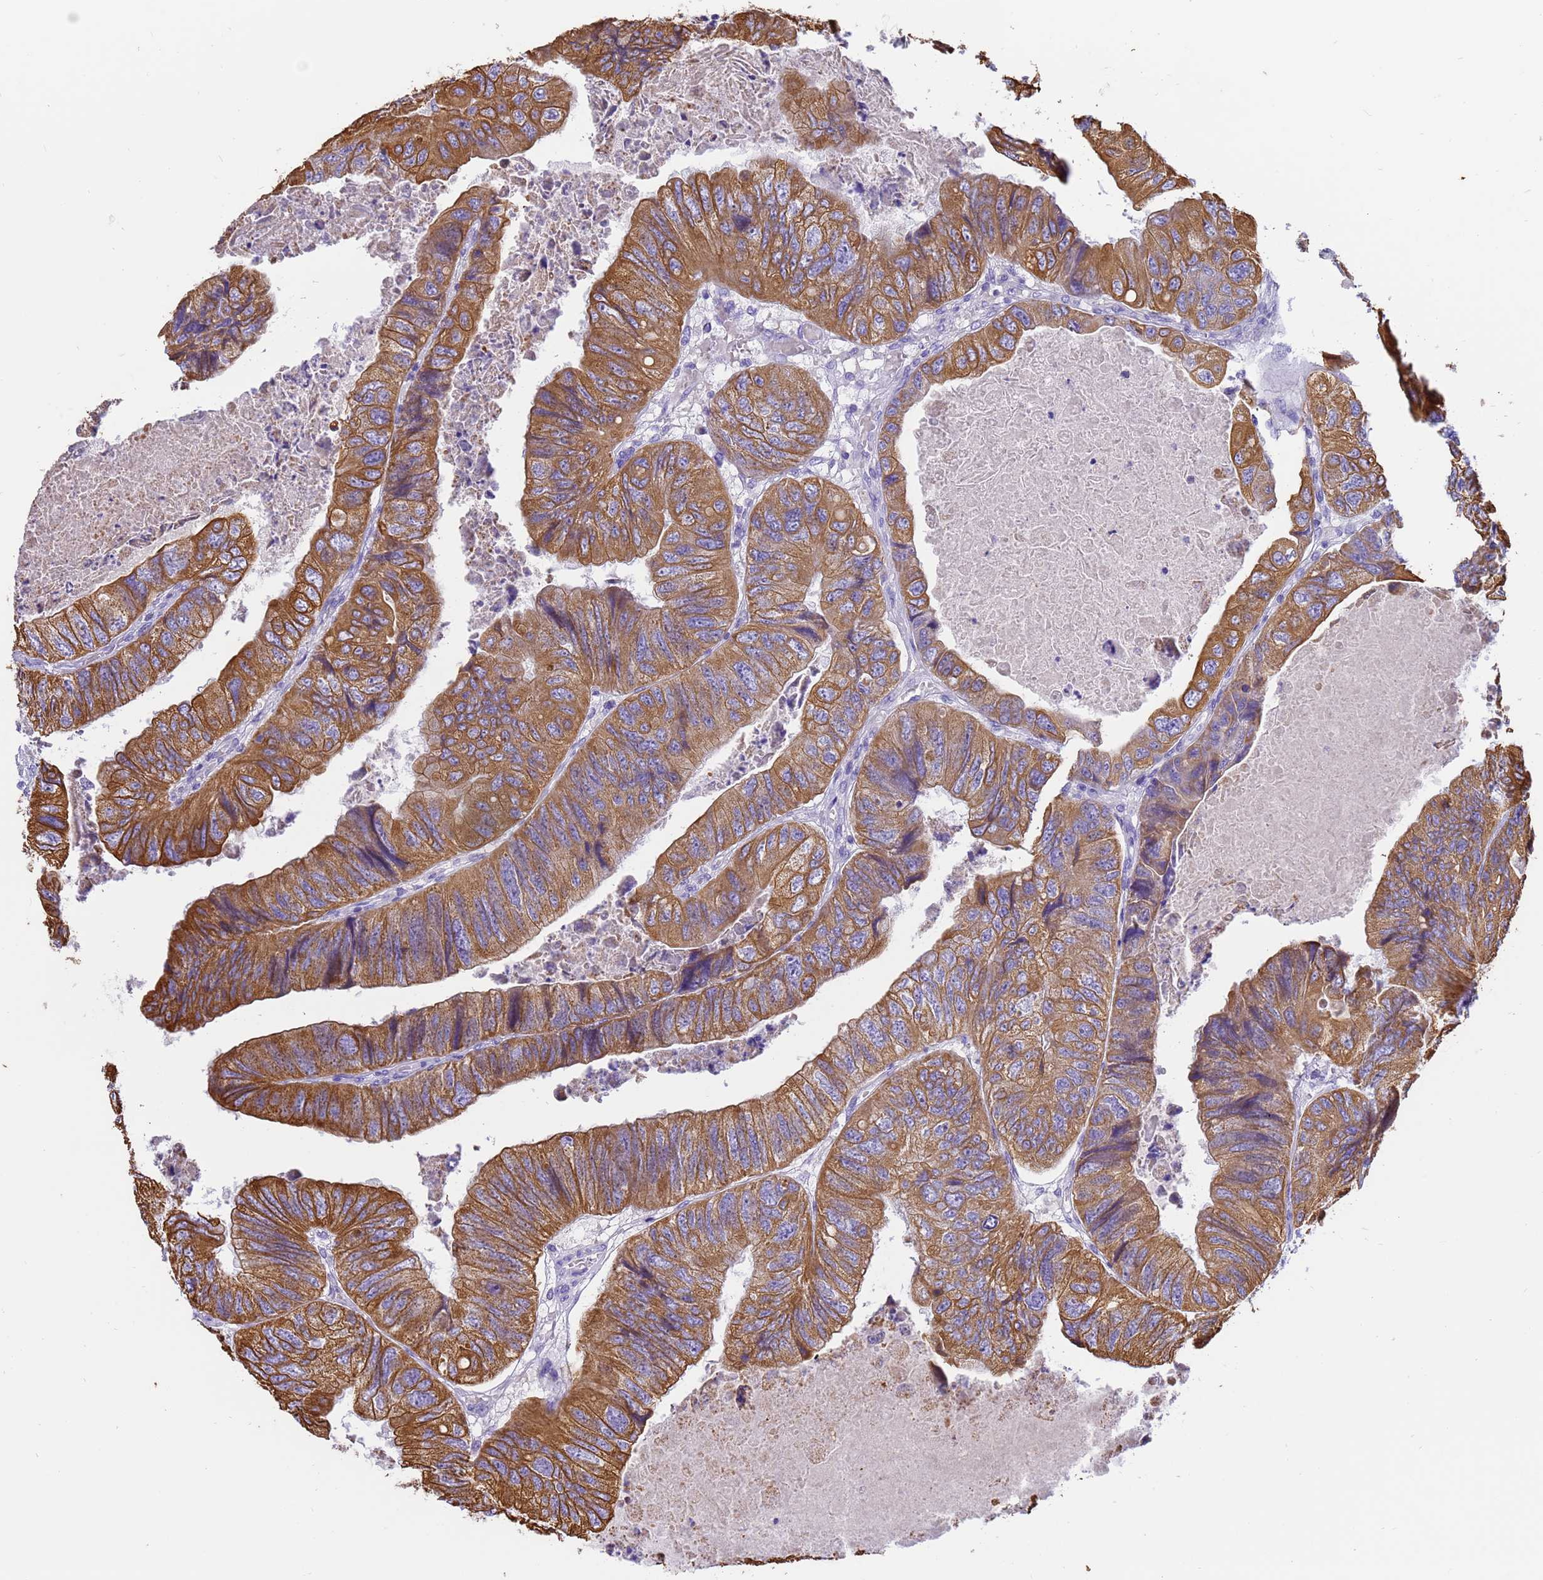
{"staining": {"intensity": "moderate", "quantity": ">75%", "location": "cytoplasmic/membranous"}, "tissue": "colorectal cancer", "cell_type": "Tumor cells", "image_type": "cancer", "snomed": [{"axis": "morphology", "description": "Adenocarcinoma, NOS"}, {"axis": "topography", "description": "Rectum"}], "caption": "Immunohistochemistry of colorectal cancer demonstrates medium levels of moderate cytoplasmic/membranous staining in about >75% of tumor cells. (DAB (3,3'-diaminobenzidine) = brown stain, brightfield microscopy at high magnification).", "gene": "PIEZO2", "patient": {"sex": "male", "age": 63}}